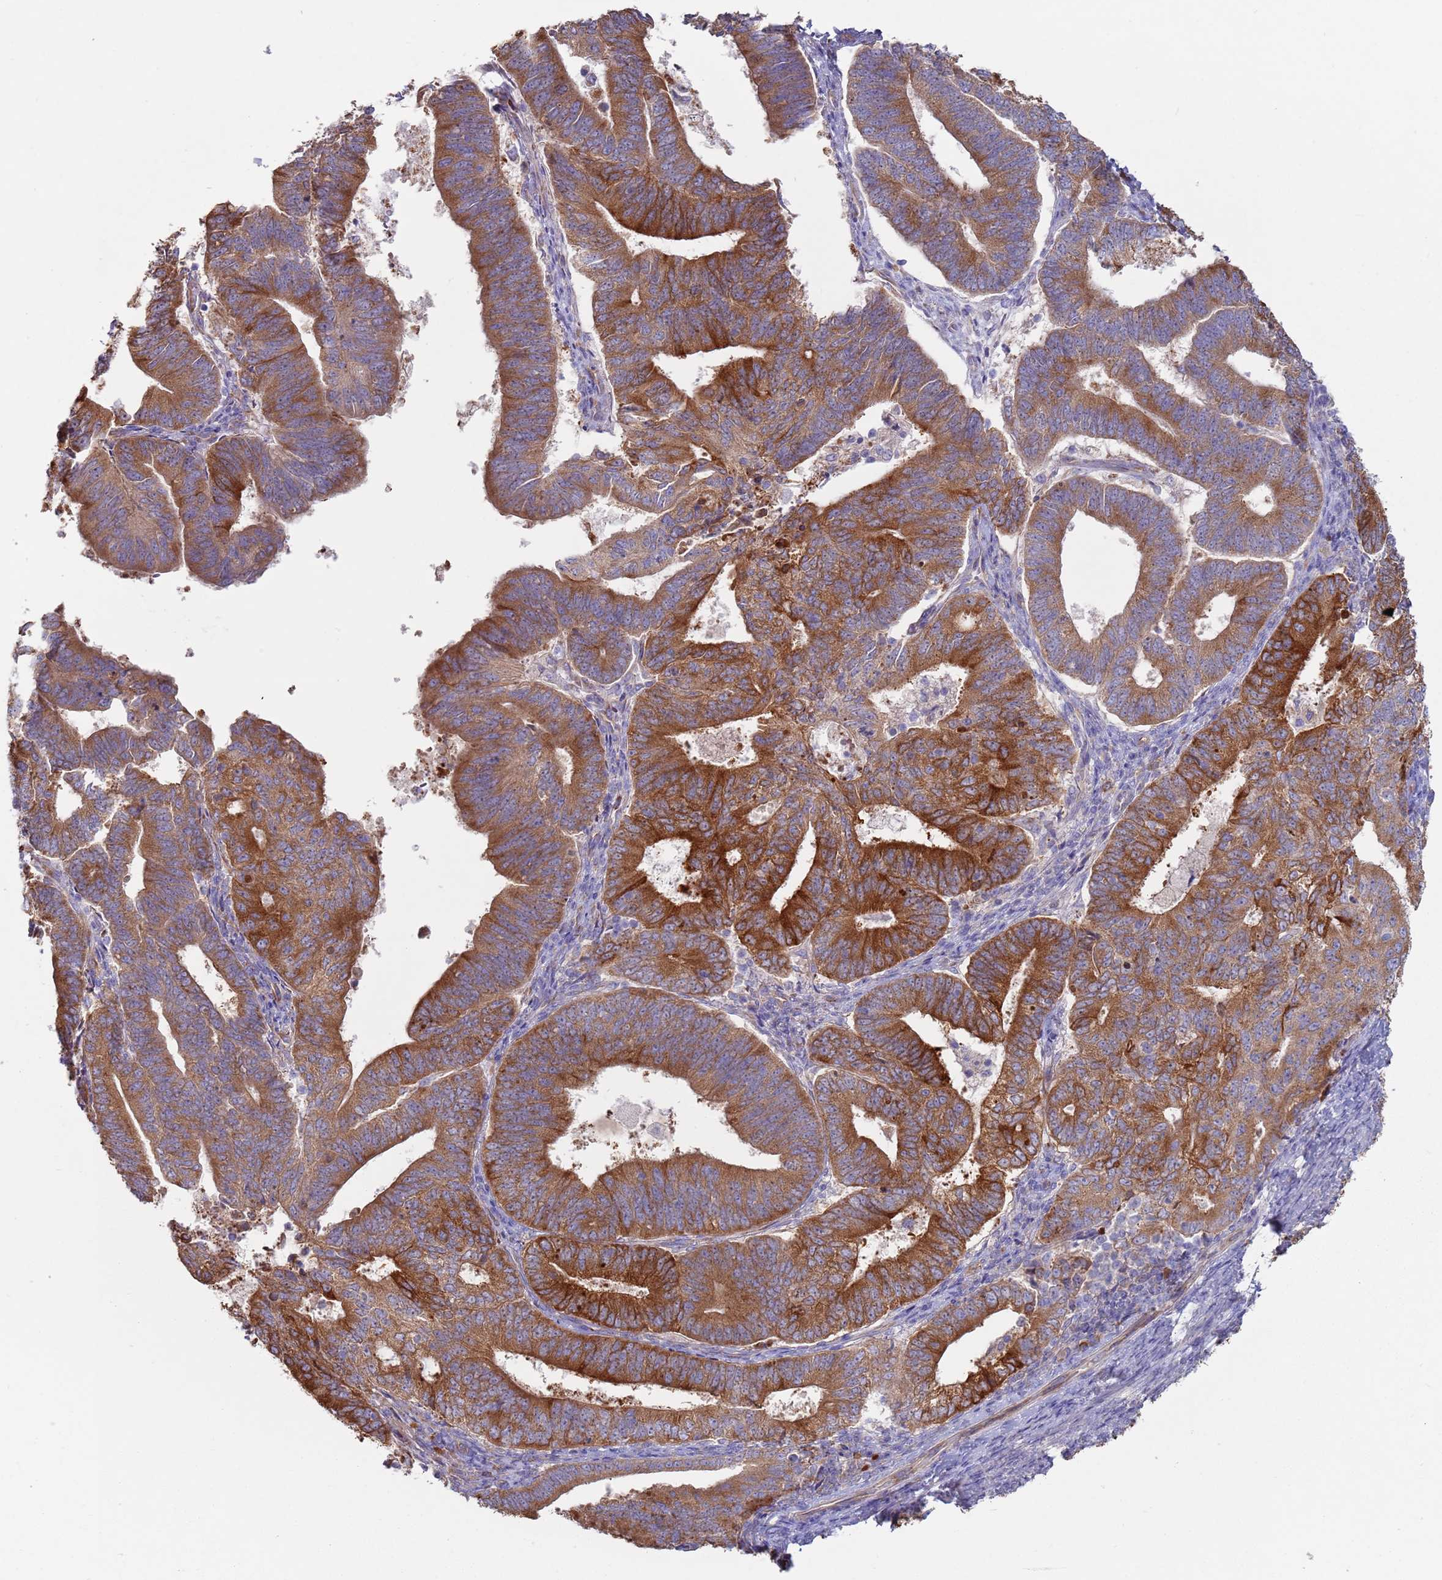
{"staining": {"intensity": "strong", "quantity": ">75%", "location": "cytoplasmic/membranous"}, "tissue": "endometrial cancer", "cell_type": "Tumor cells", "image_type": "cancer", "snomed": [{"axis": "morphology", "description": "Adenocarcinoma, NOS"}, {"axis": "topography", "description": "Endometrium"}], "caption": "Immunohistochemistry photomicrograph of adenocarcinoma (endometrial) stained for a protein (brown), which shows high levels of strong cytoplasmic/membranous expression in about >75% of tumor cells.", "gene": "ZNF844", "patient": {"sex": "female", "age": 70}}